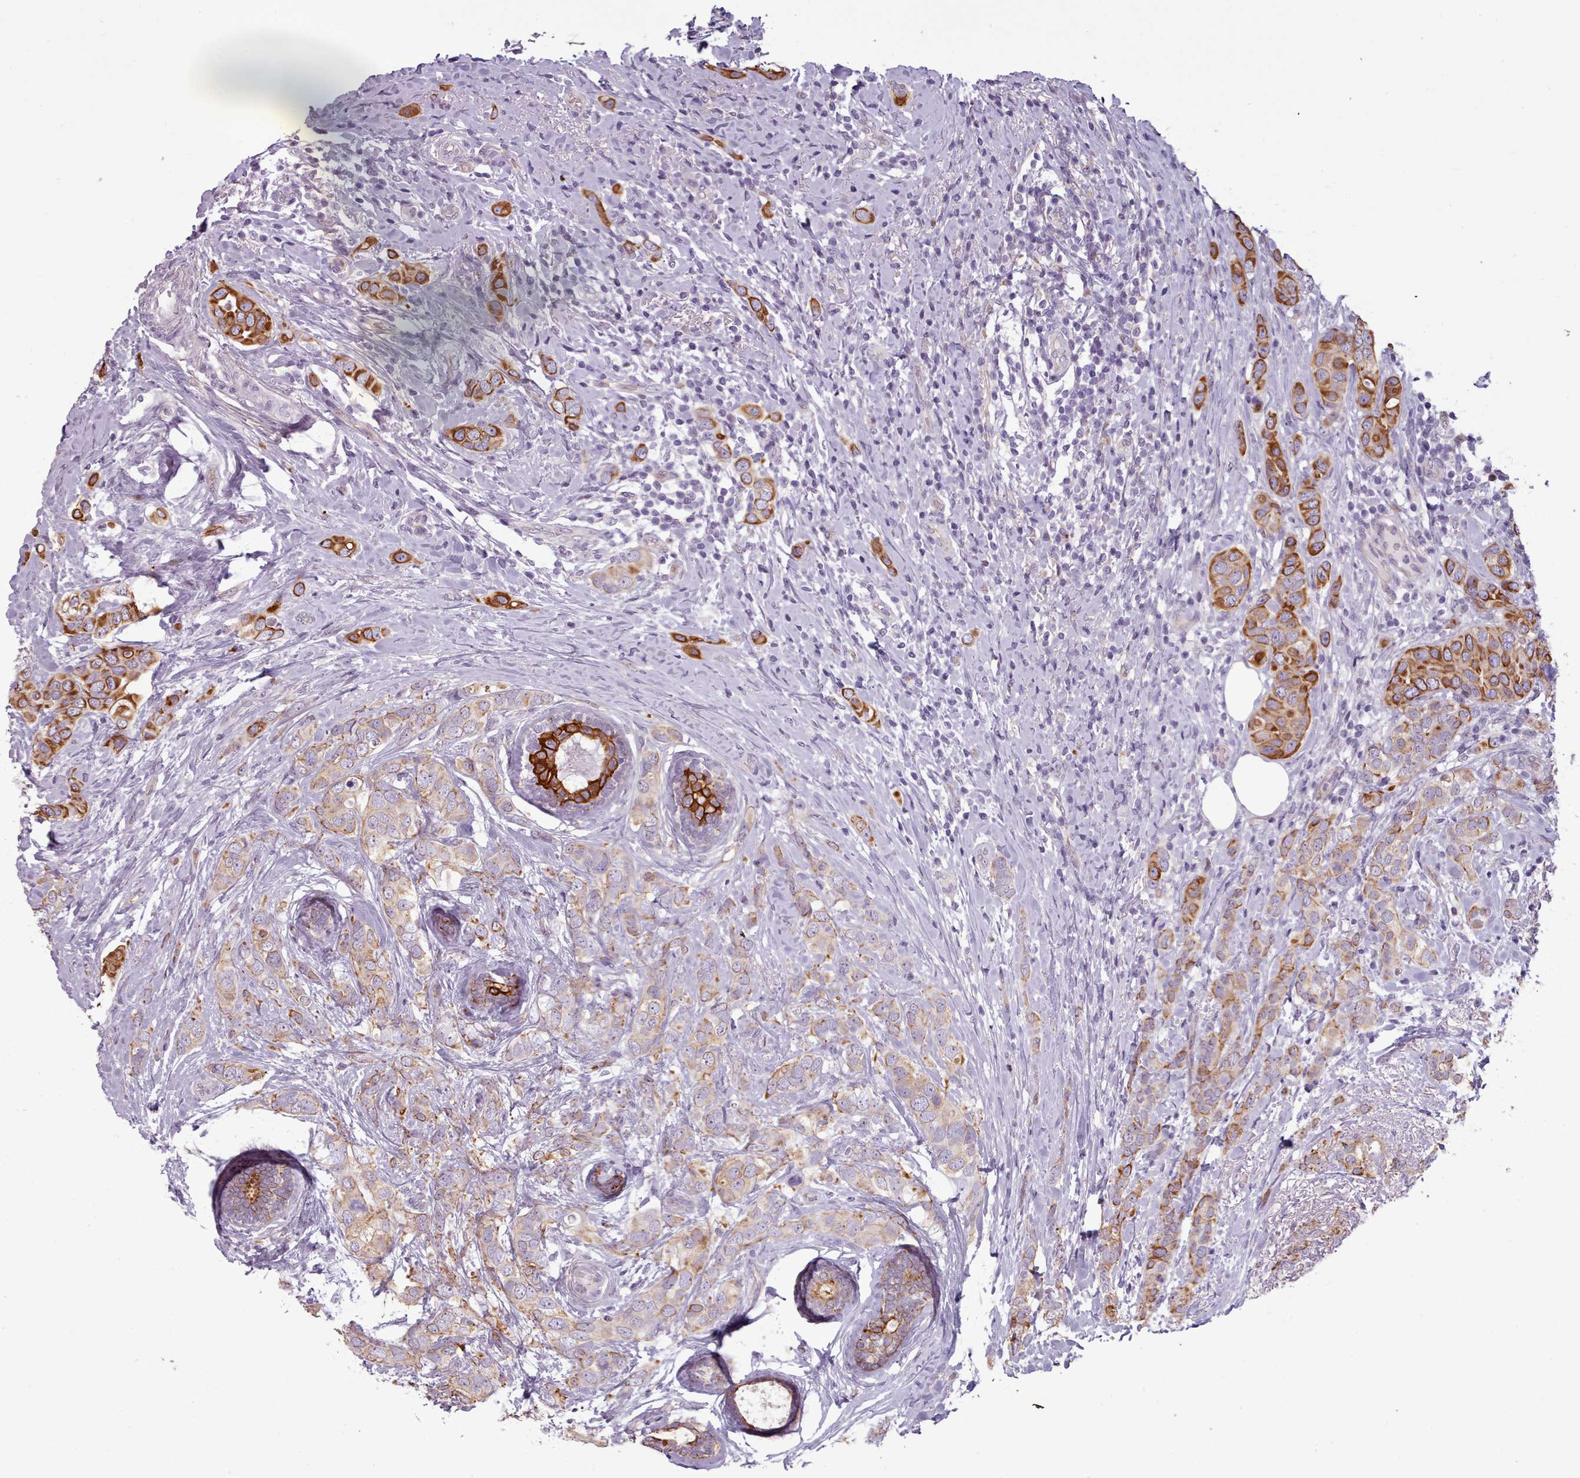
{"staining": {"intensity": "moderate", "quantity": "<25%", "location": "cytoplasmic/membranous"}, "tissue": "breast cancer", "cell_type": "Tumor cells", "image_type": "cancer", "snomed": [{"axis": "morphology", "description": "Lobular carcinoma"}, {"axis": "topography", "description": "Breast"}], "caption": "Breast cancer stained with DAB (3,3'-diaminobenzidine) IHC demonstrates low levels of moderate cytoplasmic/membranous expression in about <25% of tumor cells.", "gene": "PLD4", "patient": {"sex": "female", "age": 51}}